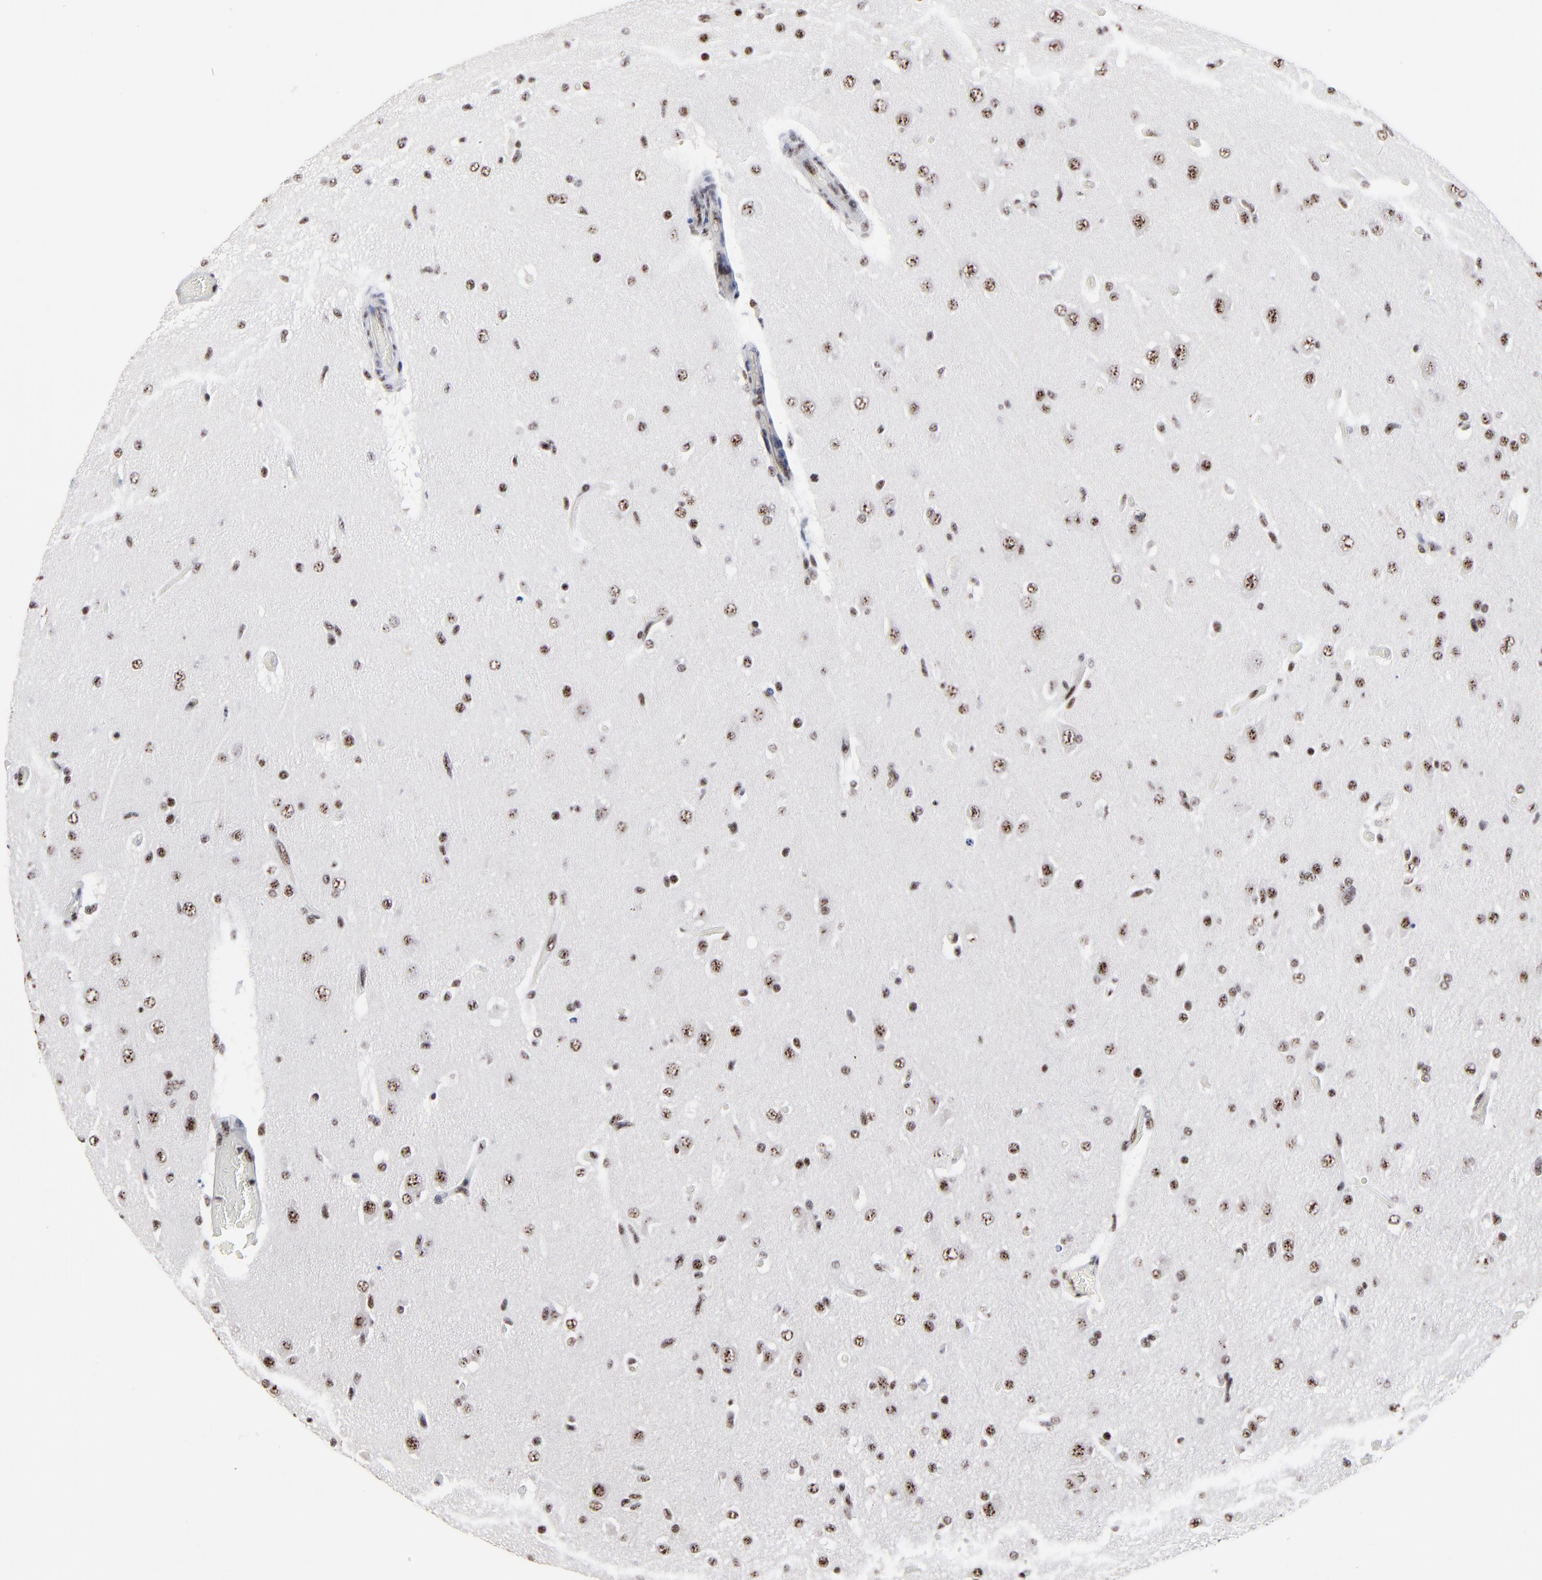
{"staining": {"intensity": "weak", "quantity": ">75%", "location": "nuclear"}, "tissue": "glioma", "cell_type": "Tumor cells", "image_type": "cancer", "snomed": [{"axis": "morphology", "description": "Glioma, malignant, High grade"}, {"axis": "topography", "description": "Brain"}], "caption": "IHC micrograph of neoplastic tissue: human malignant glioma (high-grade) stained using IHC shows low levels of weak protein expression localized specifically in the nuclear of tumor cells, appearing as a nuclear brown color.", "gene": "MBD4", "patient": {"sex": "male", "age": 33}}